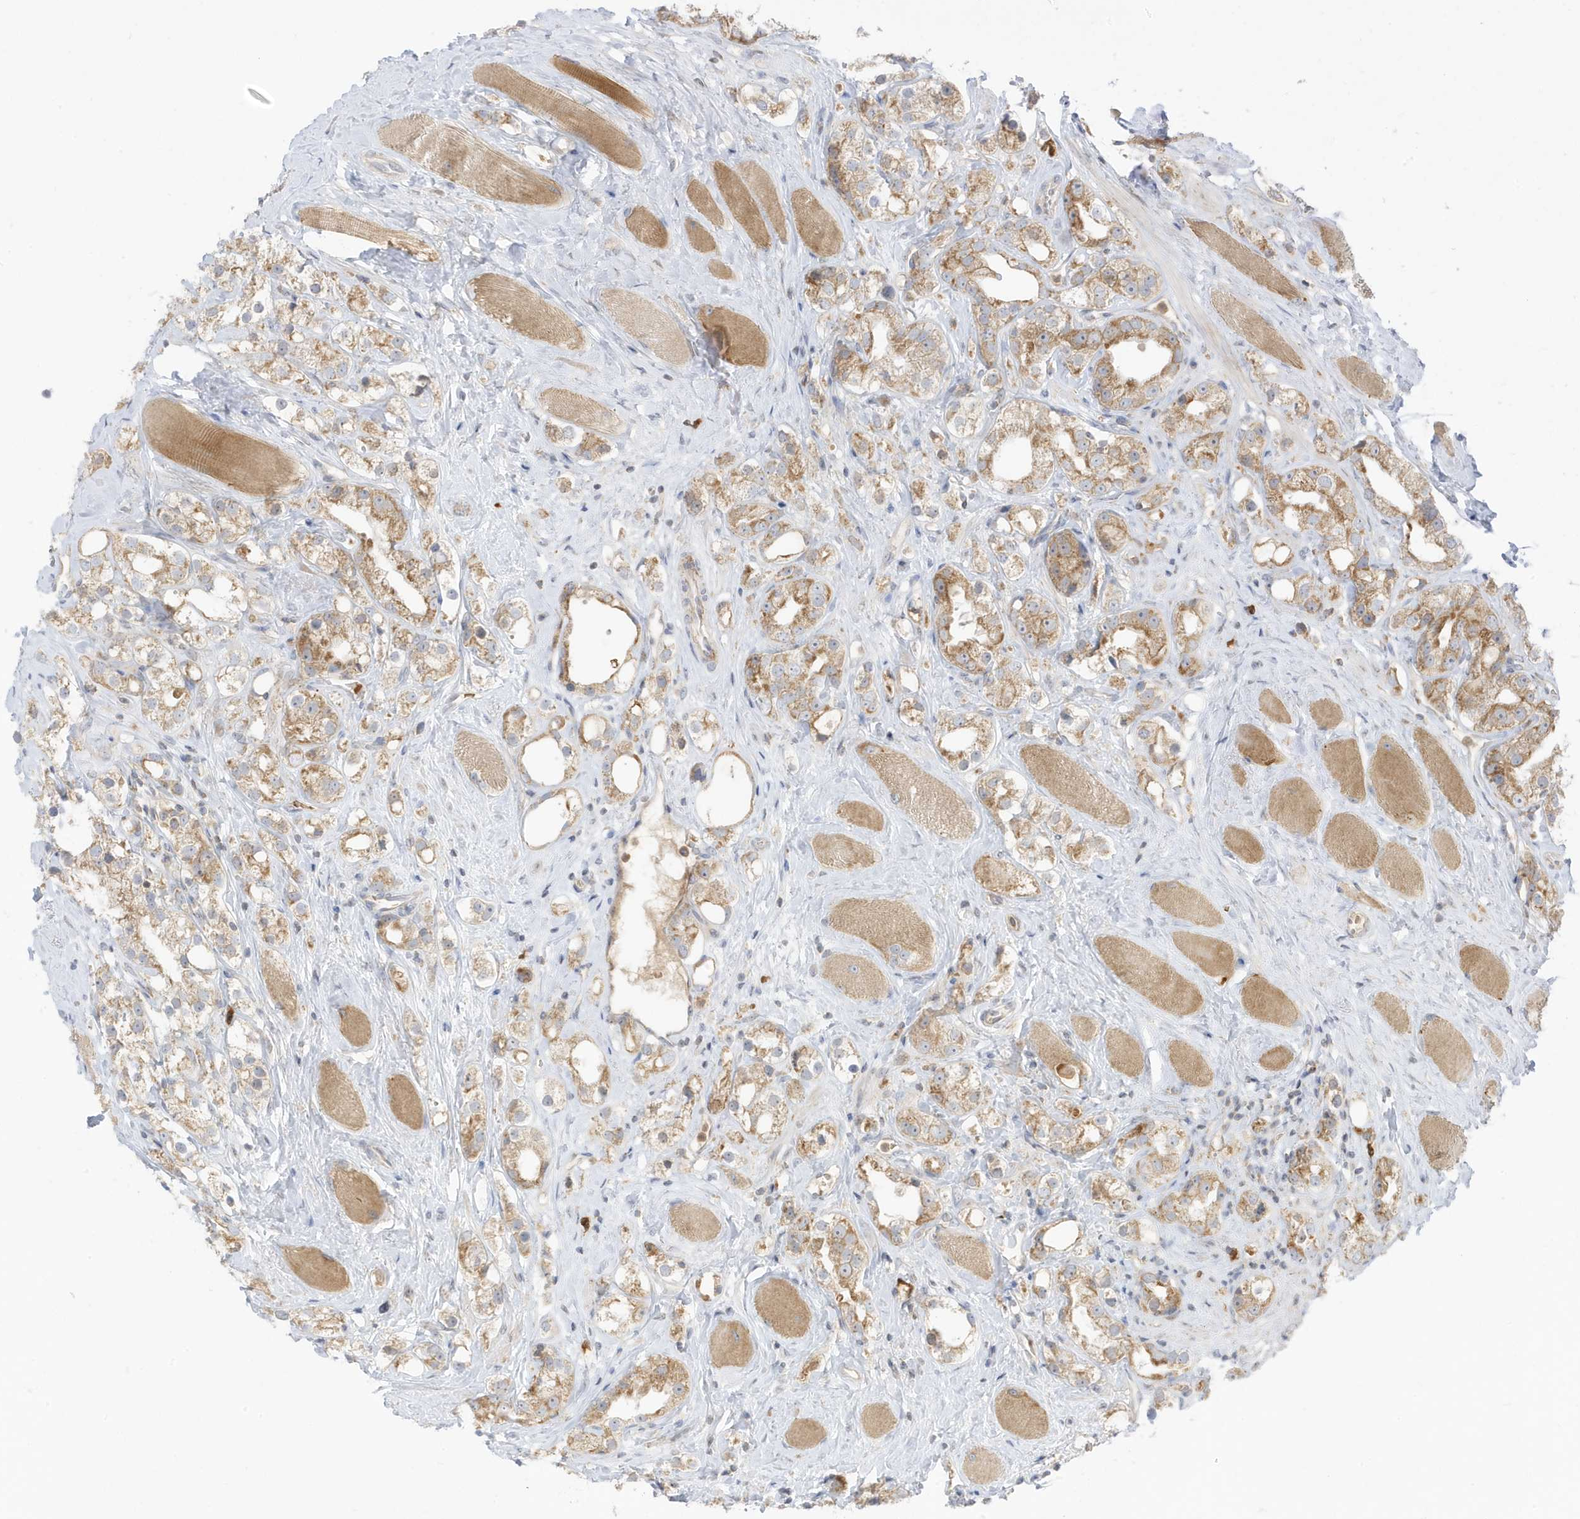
{"staining": {"intensity": "moderate", "quantity": ">75%", "location": "cytoplasmic/membranous"}, "tissue": "prostate cancer", "cell_type": "Tumor cells", "image_type": "cancer", "snomed": [{"axis": "morphology", "description": "Adenocarcinoma, NOS"}, {"axis": "topography", "description": "Prostate"}], "caption": "Prostate adenocarcinoma tissue displays moderate cytoplasmic/membranous expression in approximately >75% of tumor cells The staining was performed using DAB (3,3'-diaminobenzidine) to visualize the protein expression in brown, while the nuclei were stained in blue with hematoxylin (Magnification: 20x).", "gene": "NPPC", "patient": {"sex": "male", "age": 79}}